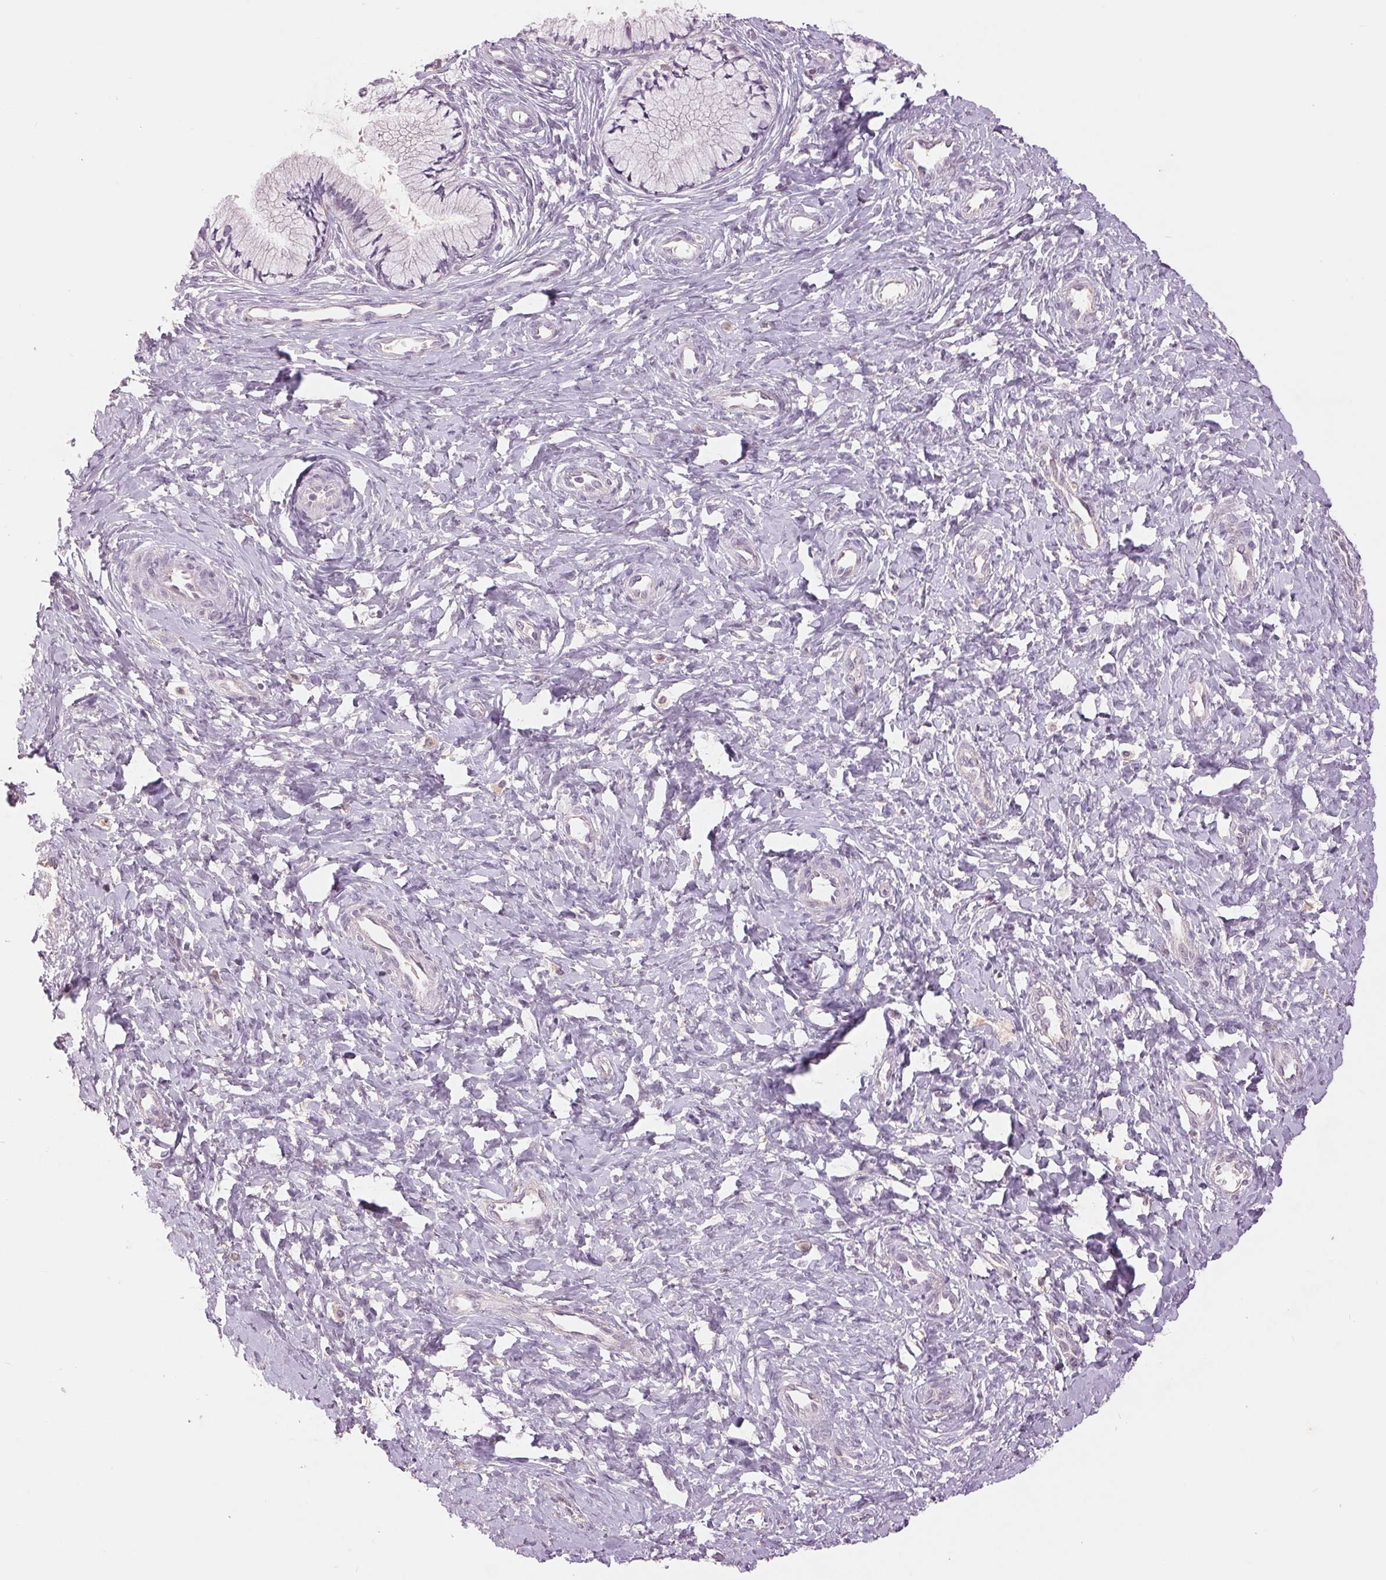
{"staining": {"intensity": "negative", "quantity": "none", "location": "none"}, "tissue": "cervix", "cell_type": "Glandular cells", "image_type": "normal", "snomed": [{"axis": "morphology", "description": "Normal tissue, NOS"}, {"axis": "topography", "description": "Cervix"}], "caption": "An immunohistochemistry (IHC) photomicrograph of benign cervix is shown. There is no staining in glandular cells of cervix. The staining was performed using DAB (3,3'-diaminobenzidine) to visualize the protein expression in brown, while the nuclei were stained in blue with hematoxylin (Magnification: 20x).", "gene": "FXYD4", "patient": {"sex": "female", "age": 37}}